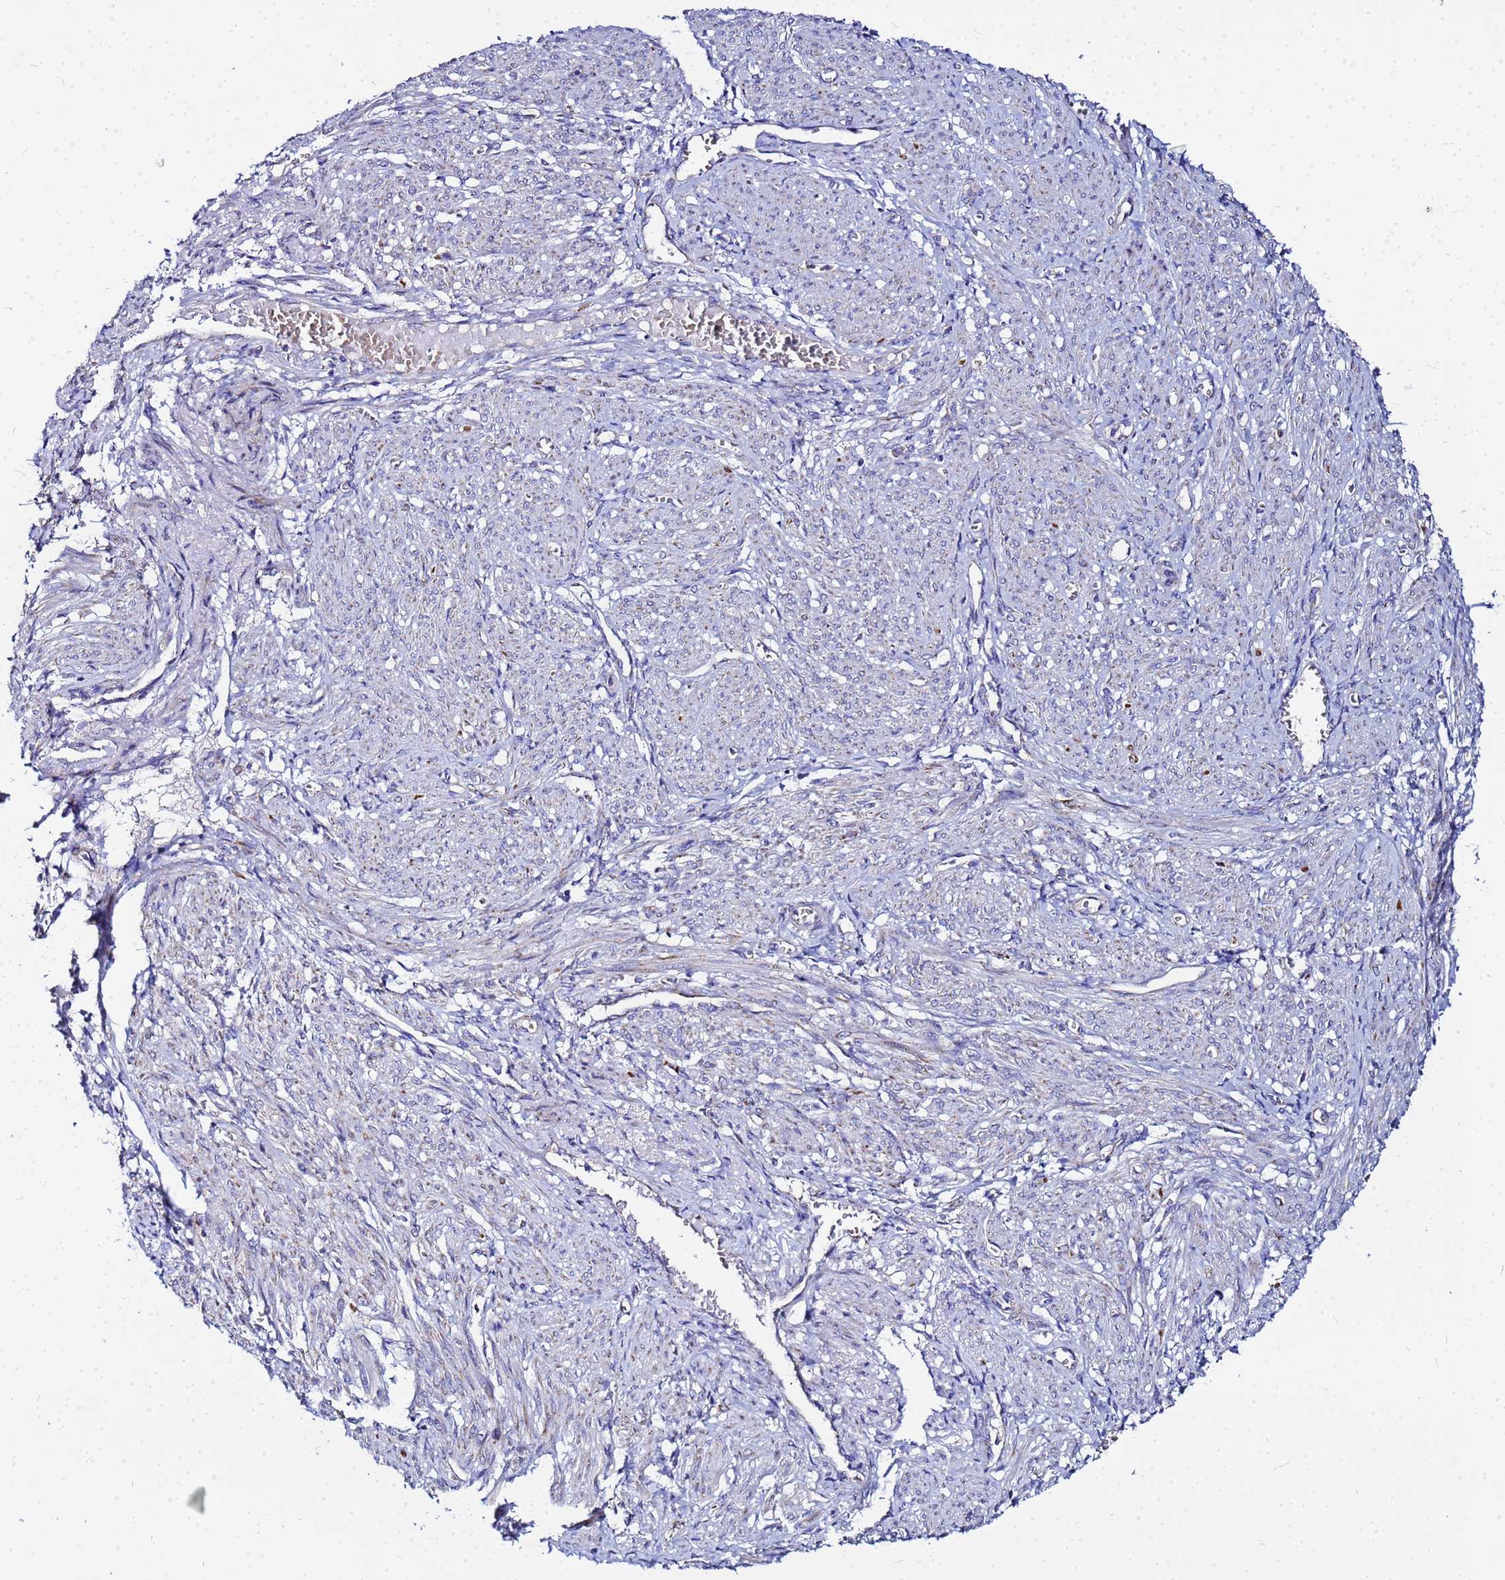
{"staining": {"intensity": "weak", "quantity": "<25%", "location": "cytoplasmic/membranous"}, "tissue": "smooth muscle", "cell_type": "Smooth muscle cells", "image_type": "normal", "snomed": [{"axis": "morphology", "description": "Normal tissue, NOS"}, {"axis": "topography", "description": "Smooth muscle"}], "caption": "This histopathology image is of normal smooth muscle stained with immunohistochemistry to label a protein in brown with the nuclei are counter-stained blue. There is no positivity in smooth muscle cells.", "gene": "FAHD2A", "patient": {"sex": "female", "age": 39}}